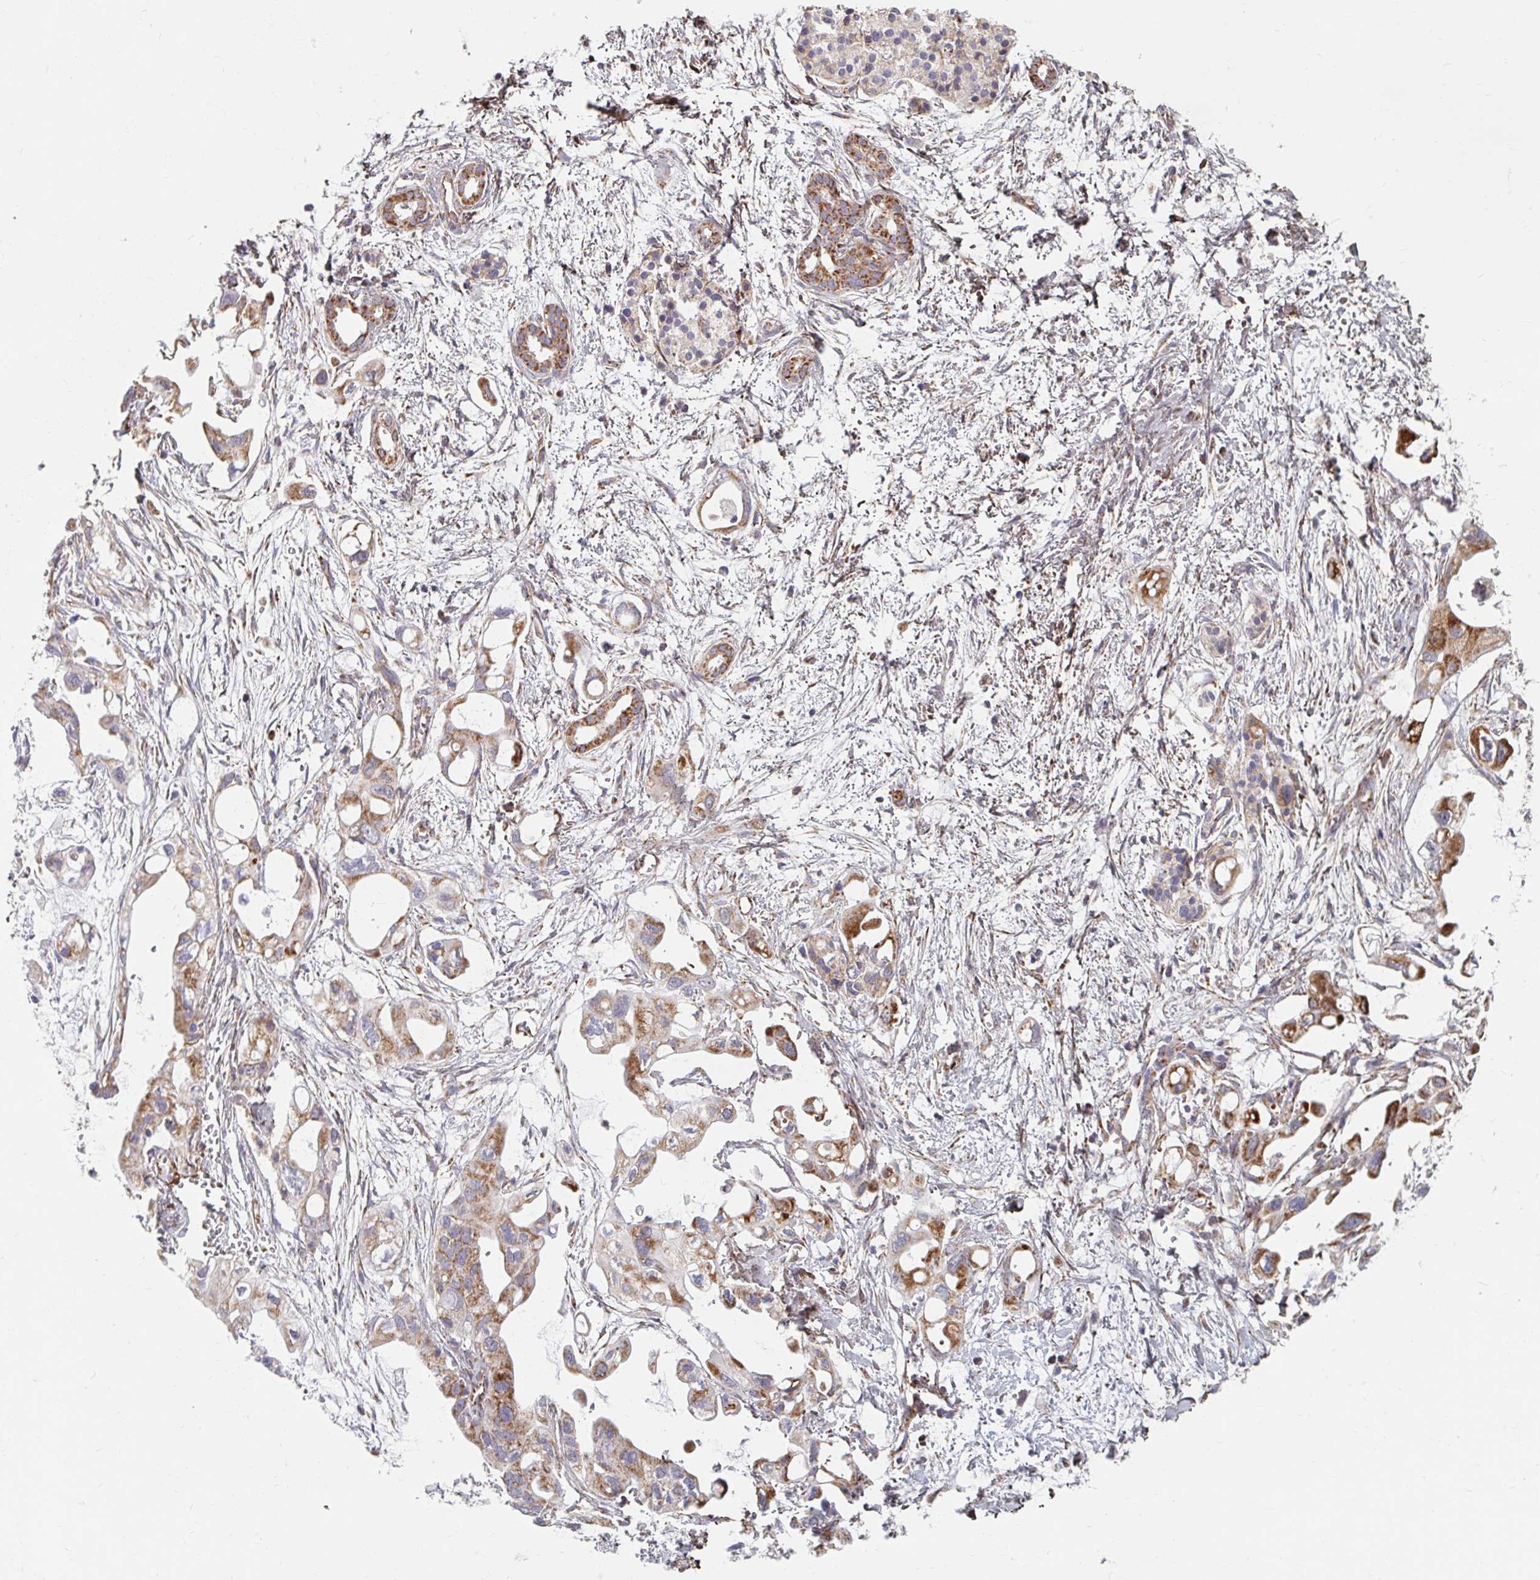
{"staining": {"intensity": "moderate", "quantity": ">75%", "location": "cytoplasmic/membranous"}, "tissue": "pancreatic cancer", "cell_type": "Tumor cells", "image_type": "cancer", "snomed": [{"axis": "morphology", "description": "Adenocarcinoma, NOS"}, {"axis": "topography", "description": "Pancreas"}], "caption": "Moderate cytoplasmic/membranous expression is present in about >75% of tumor cells in pancreatic adenocarcinoma.", "gene": "MAVS", "patient": {"sex": "male", "age": 61}}